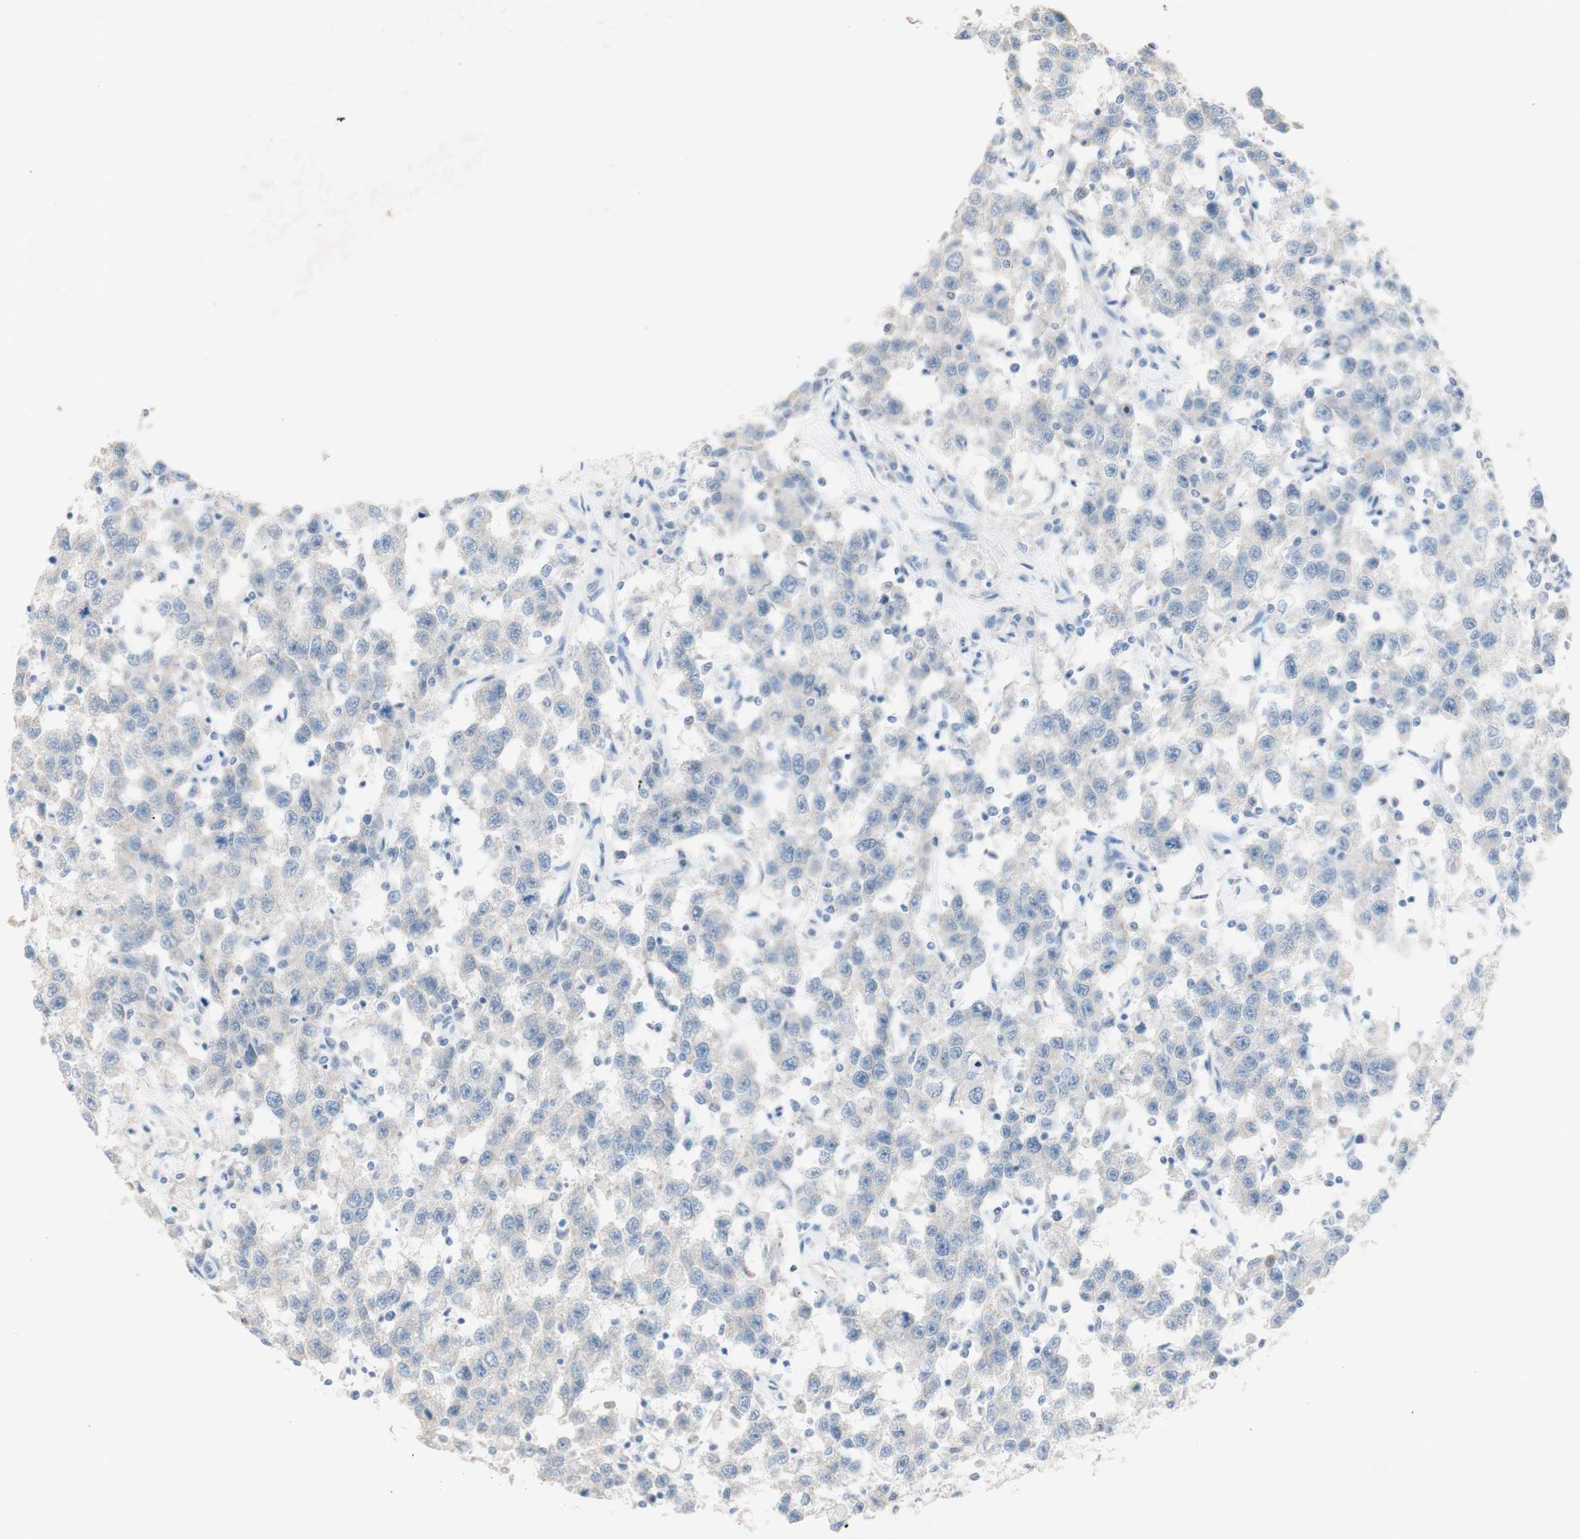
{"staining": {"intensity": "negative", "quantity": "none", "location": "none"}, "tissue": "testis cancer", "cell_type": "Tumor cells", "image_type": "cancer", "snomed": [{"axis": "morphology", "description": "Seminoma, NOS"}, {"axis": "topography", "description": "Testis"}], "caption": "Immunohistochemistry (IHC) micrograph of human testis cancer stained for a protein (brown), which displays no expression in tumor cells.", "gene": "ART3", "patient": {"sex": "male", "age": 41}}